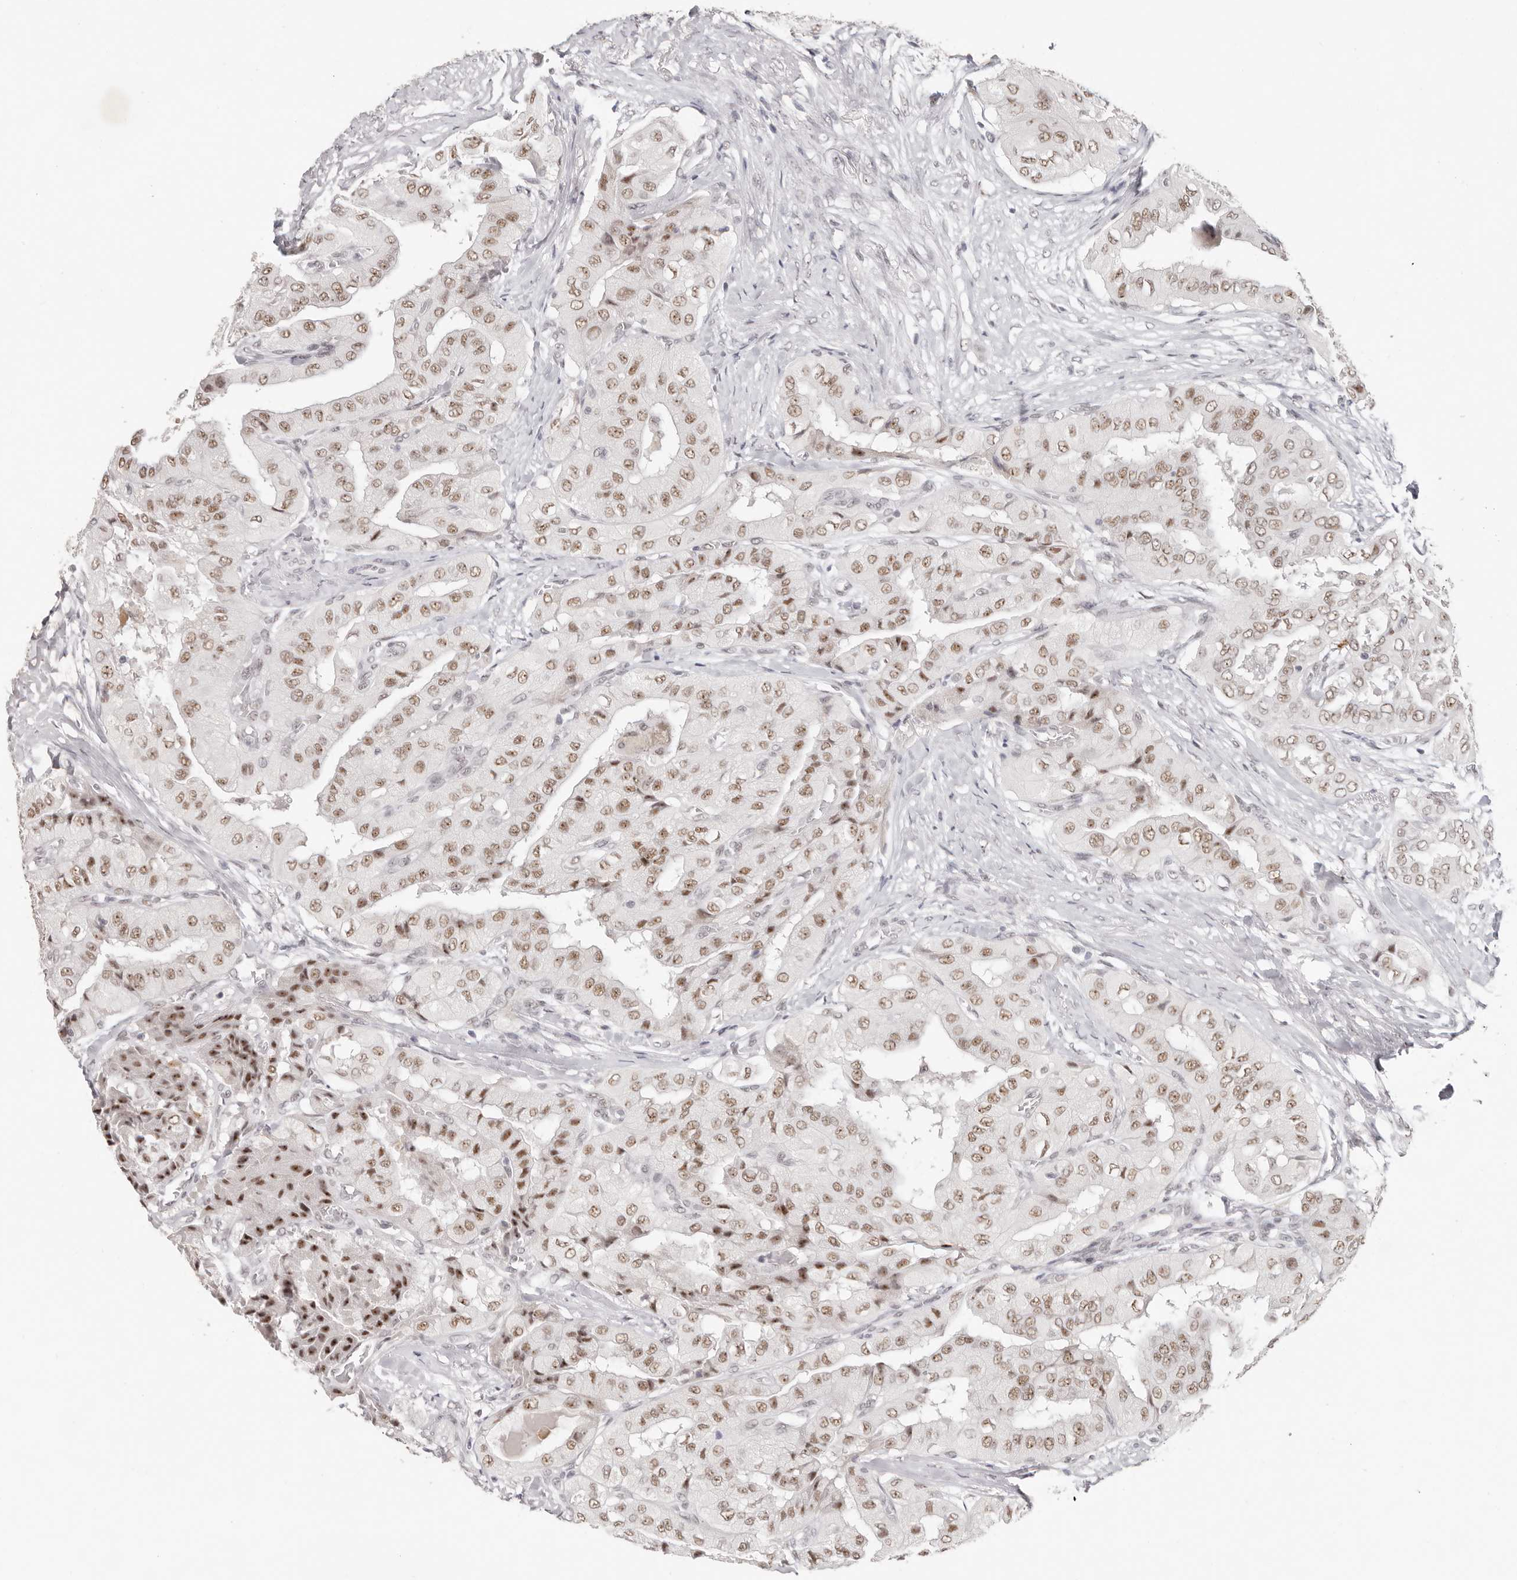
{"staining": {"intensity": "moderate", "quantity": ">75%", "location": "nuclear"}, "tissue": "thyroid cancer", "cell_type": "Tumor cells", "image_type": "cancer", "snomed": [{"axis": "morphology", "description": "Papillary adenocarcinoma, NOS"}, {"axis": "topography", "description": "Thyroid gland"}], "caption": "Immunohistochemical staining of human papillary adenocarcinoma (thyroid) reveals medium levels of moderate nuclear protein staining in approximately >75% of tumor cells.", "gene": "LARP7", "patient": {"sex": "female", "age": 59}}